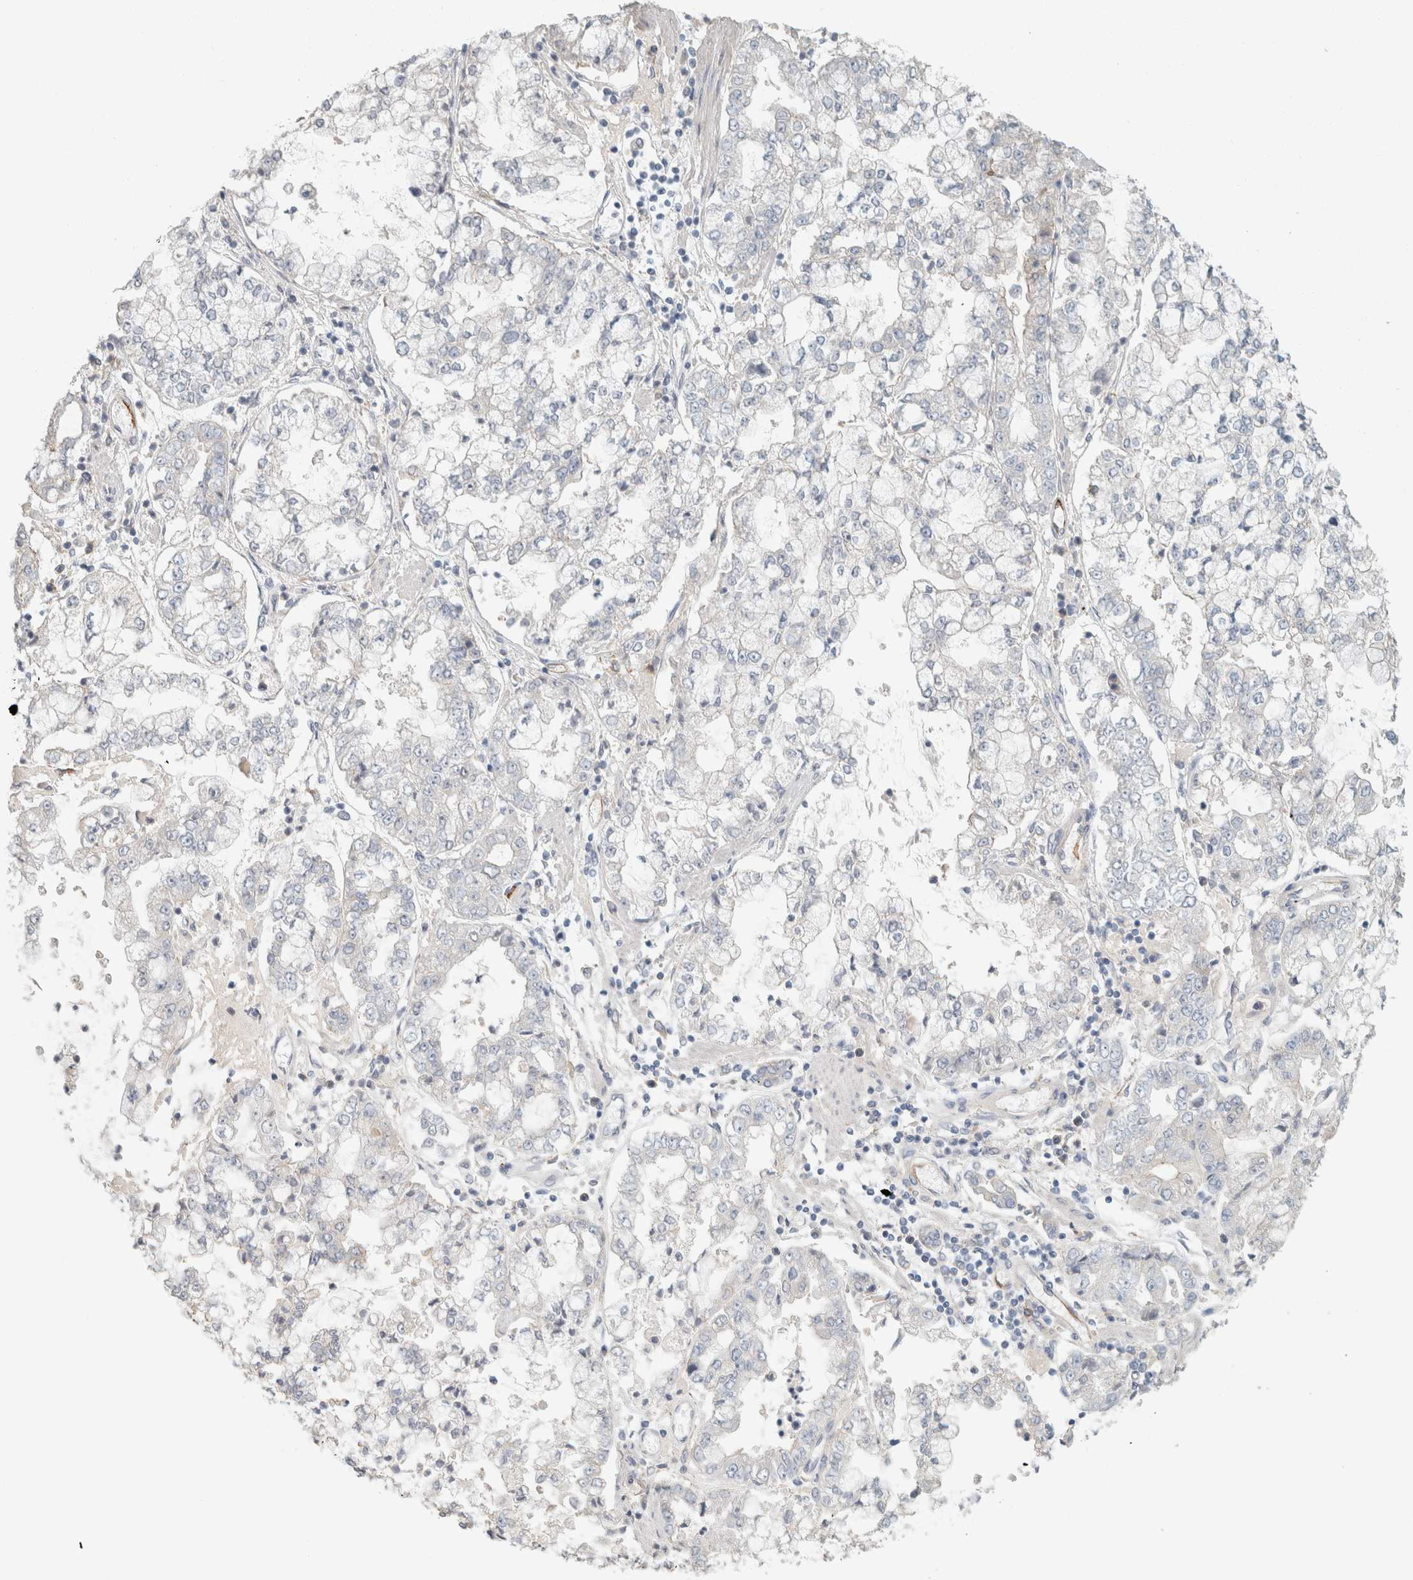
{"staining": {"intensity": "negative", "quantity": "none", "location": "none"}, "tissue": "stomach cancer", "cell_type": "Tumor cells", "image_type": "cancer", "snomed": [{"axis": "morphology", "description": "Adenocarcinoma, NOS"}, {"axis": "topography", "description": "Stomach"}], "caption": "Immunohistochemistry of stomach cancer (adenocarcinoma) exhibits no staining in tumor cells.", "gene": "SCIN", "patient": {"sex": "male", "age": 76}}